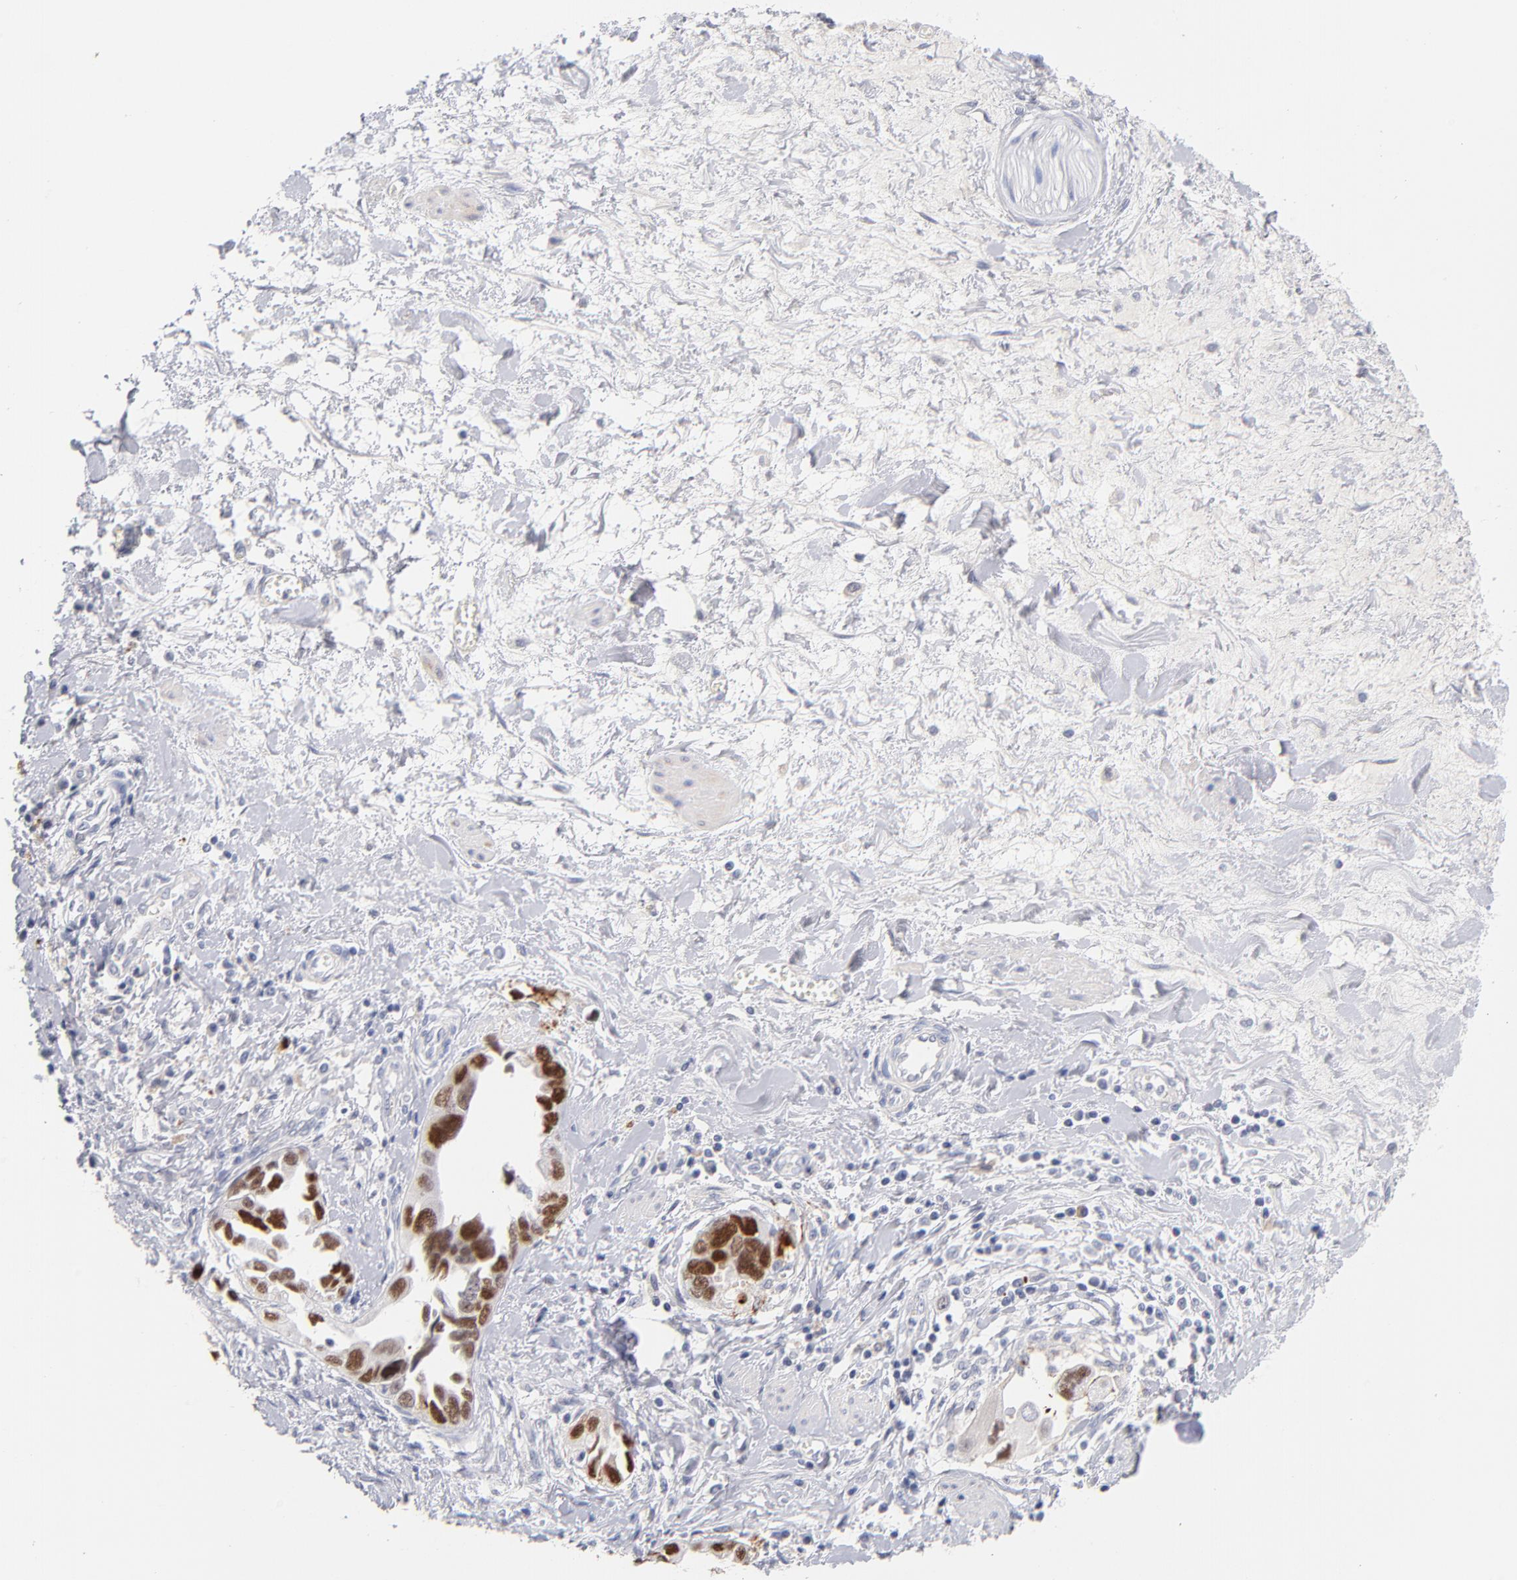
{"staining": {"intensity": "strong", "quantity": ">75%", "location": "nuclear"}, "tissue": "ovarian cancer", "cell_type": "Tumor cells", "image_type": "cancer", "snomed": [{"axis": "morphology", "description": "Cystadenocarcinoma, serous, NOS"}, {"axis": "topography", "description": "Ovary"}], "caption": "Tumor cells show strong nuclear positivity in about >75% of cells in serous cystadenocarcinoma (ovarian).", "gene": "PARP1", "patient": {"sex": "female", "age": 63}}